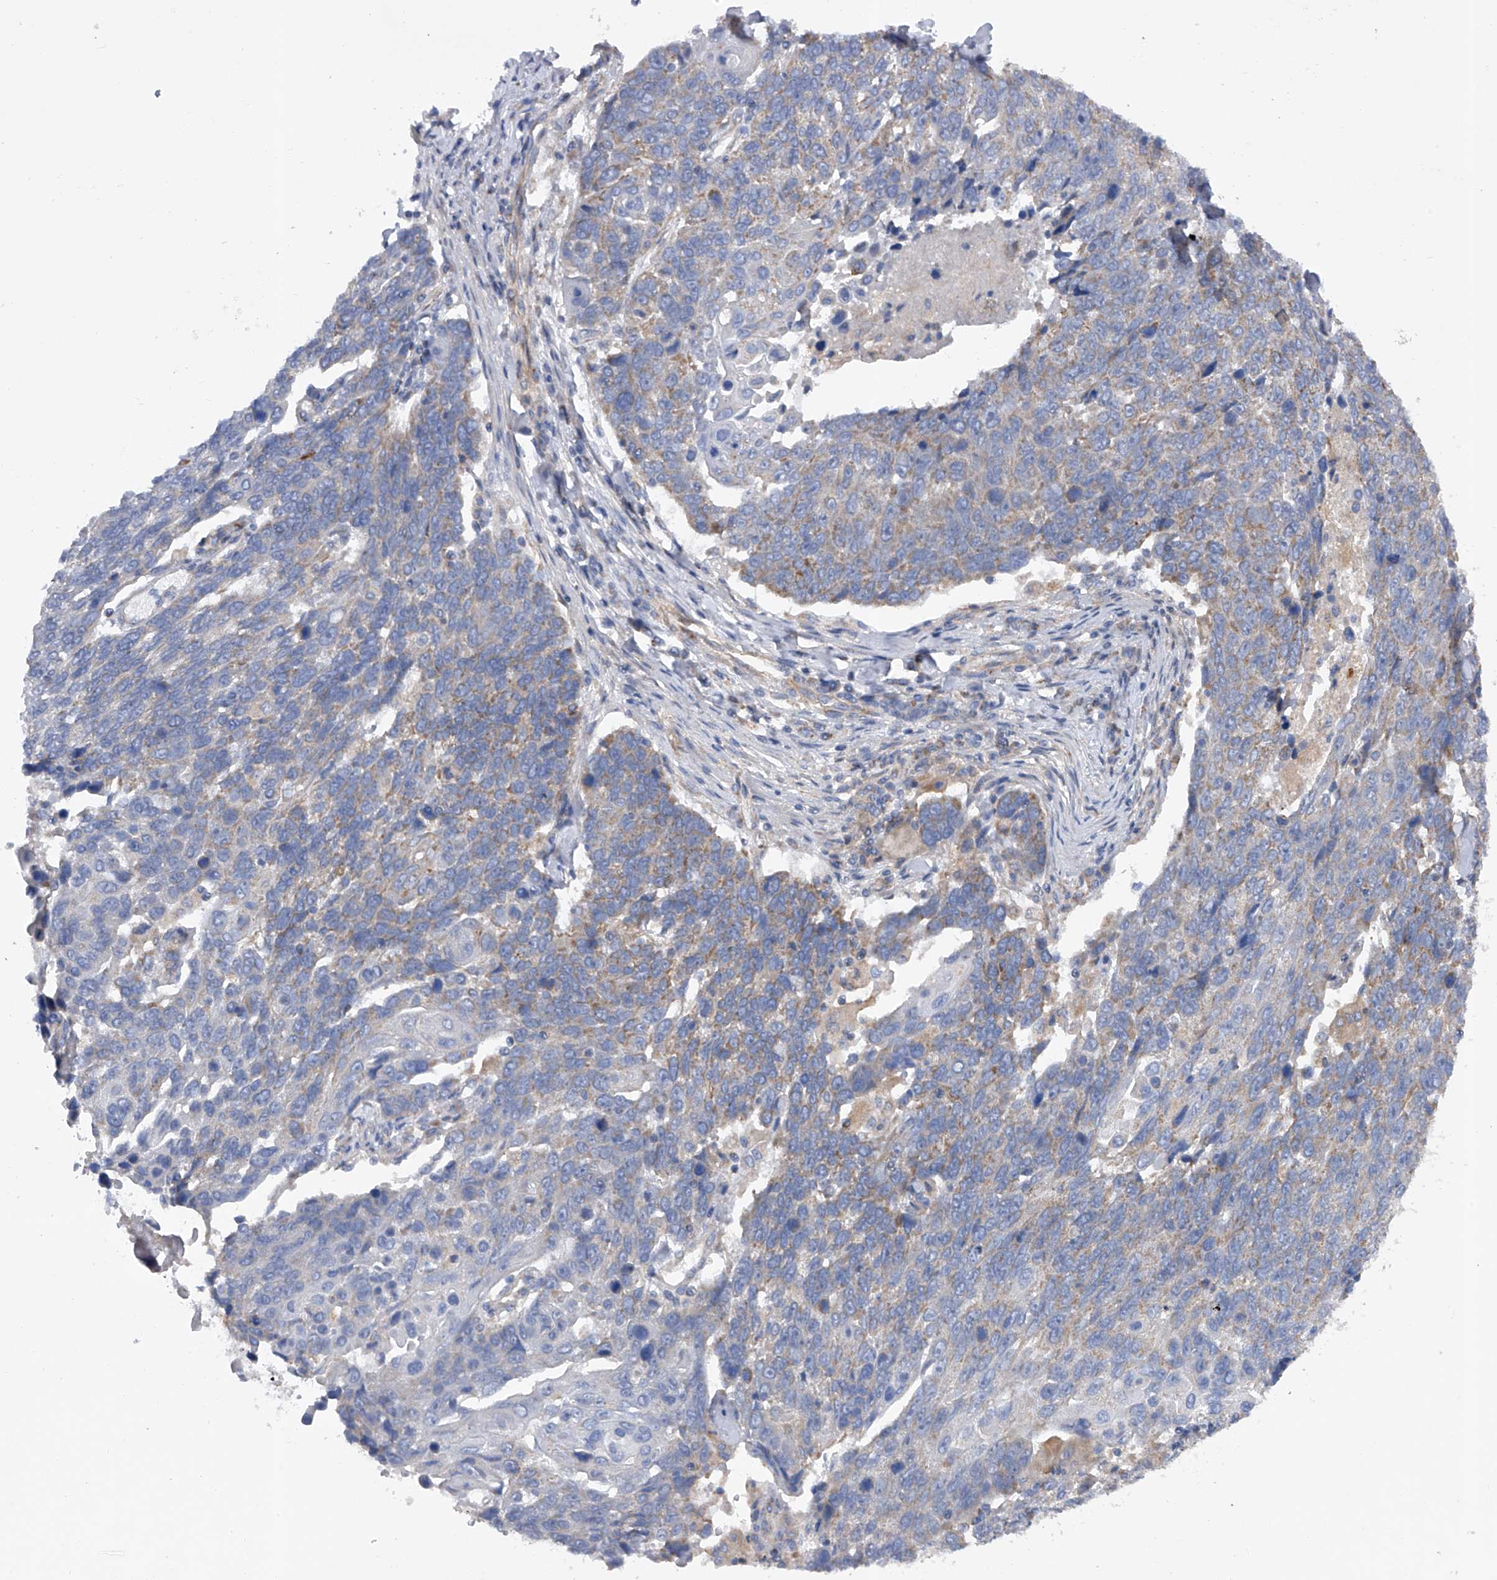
{"staining": {"intensity": "moderate", "quantity": "25%-75%", "location": "cytoplasmic/membranous"}, "tissue": "lung cancer", "cell_type": "Tumor cells", "image_type": "cancer", "snomed": [{"axis": "morphology", "description": "Squamous cell carcinoma, NOS"}, {"axis": "topography", "description": "Lung"}], "caption": "Lung cancer (squamous cell carcinoma) stained for a protein exhibits moderate cytoplasmic/membranous positivity in tumor cells. (brown staining indicates protein expression, while blue staining denotes nuclei).", "gene": "PDSS2", "patient": {"sex": "male", "age": 66}}